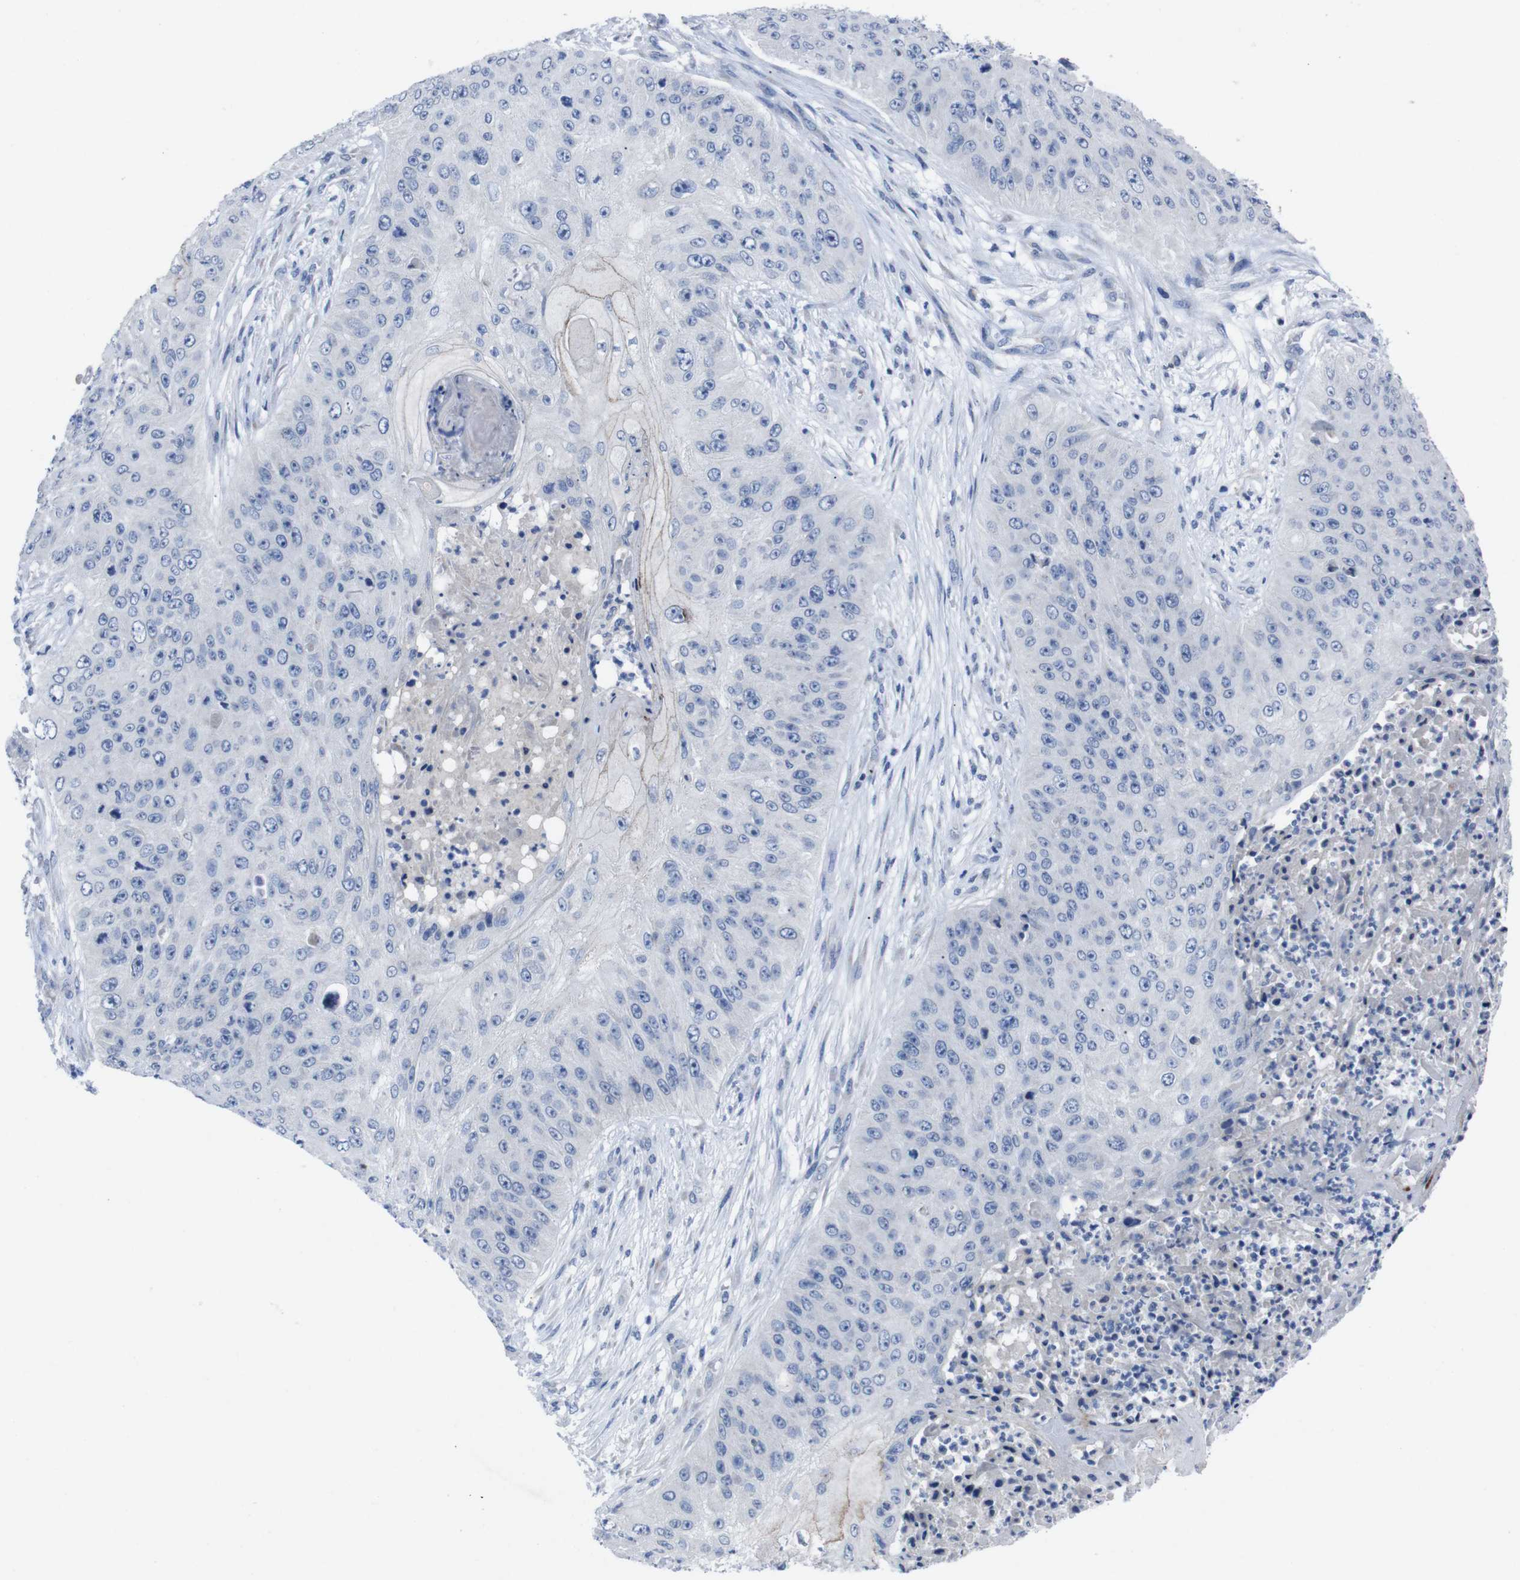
{"staining": {"intensity": "negative", "quantity": "none", "location": "none"}, "tissue": "skin cancer", "cell_type": "Tumor cells", "image_type": "cancer", "snomed": [{"axis": "morphology", "description": "Squamous cell carcinoma, NOS"}, {"axis": "topography", "description": "Skin"}], "caption": "The IHC photomicrograph has no significant positivity in tumor cells of skin squamous cell carcinoma tissue.", "gene": "IRF4", "patient": {"sex": "female", "age": 80}}